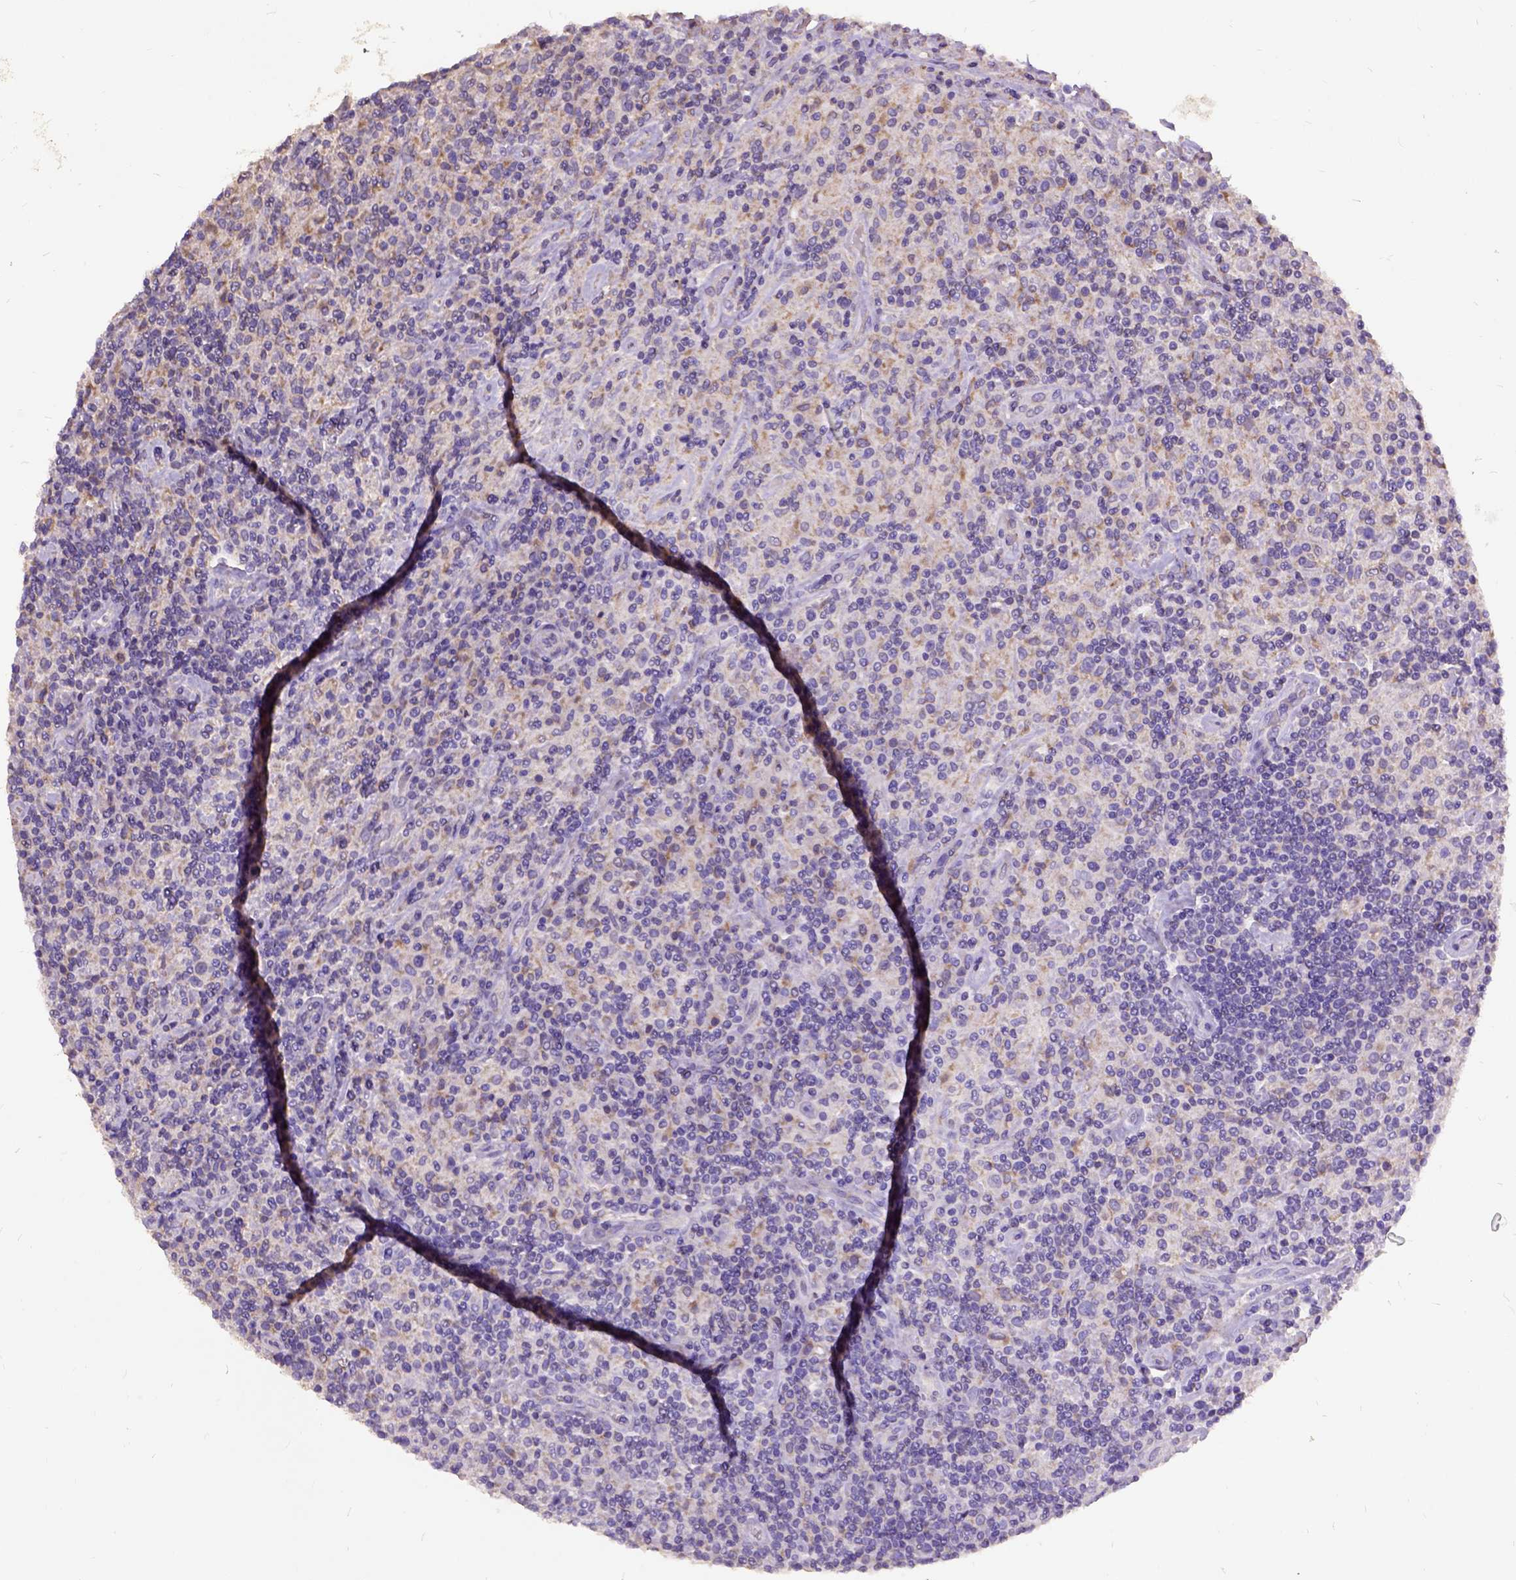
{"staining": {"intensity": "negative", "quantity": "none", "location": "none"}, "tissue": "lymphoma", "cell_type": "Tumor cells", "image_type": "cancer", "snomed": [{"axis": "morphology", "description": "Hodgkin's disease, NOS"}, {"axis": "topography", "description": "Lymph node"}], "caption": "DAB immunohistochemical staining of Hodgkin's disease reveals no significant staining in tumor cells.", "gene": "DQX1", "patient": {"sex": "male", "age": 70}}